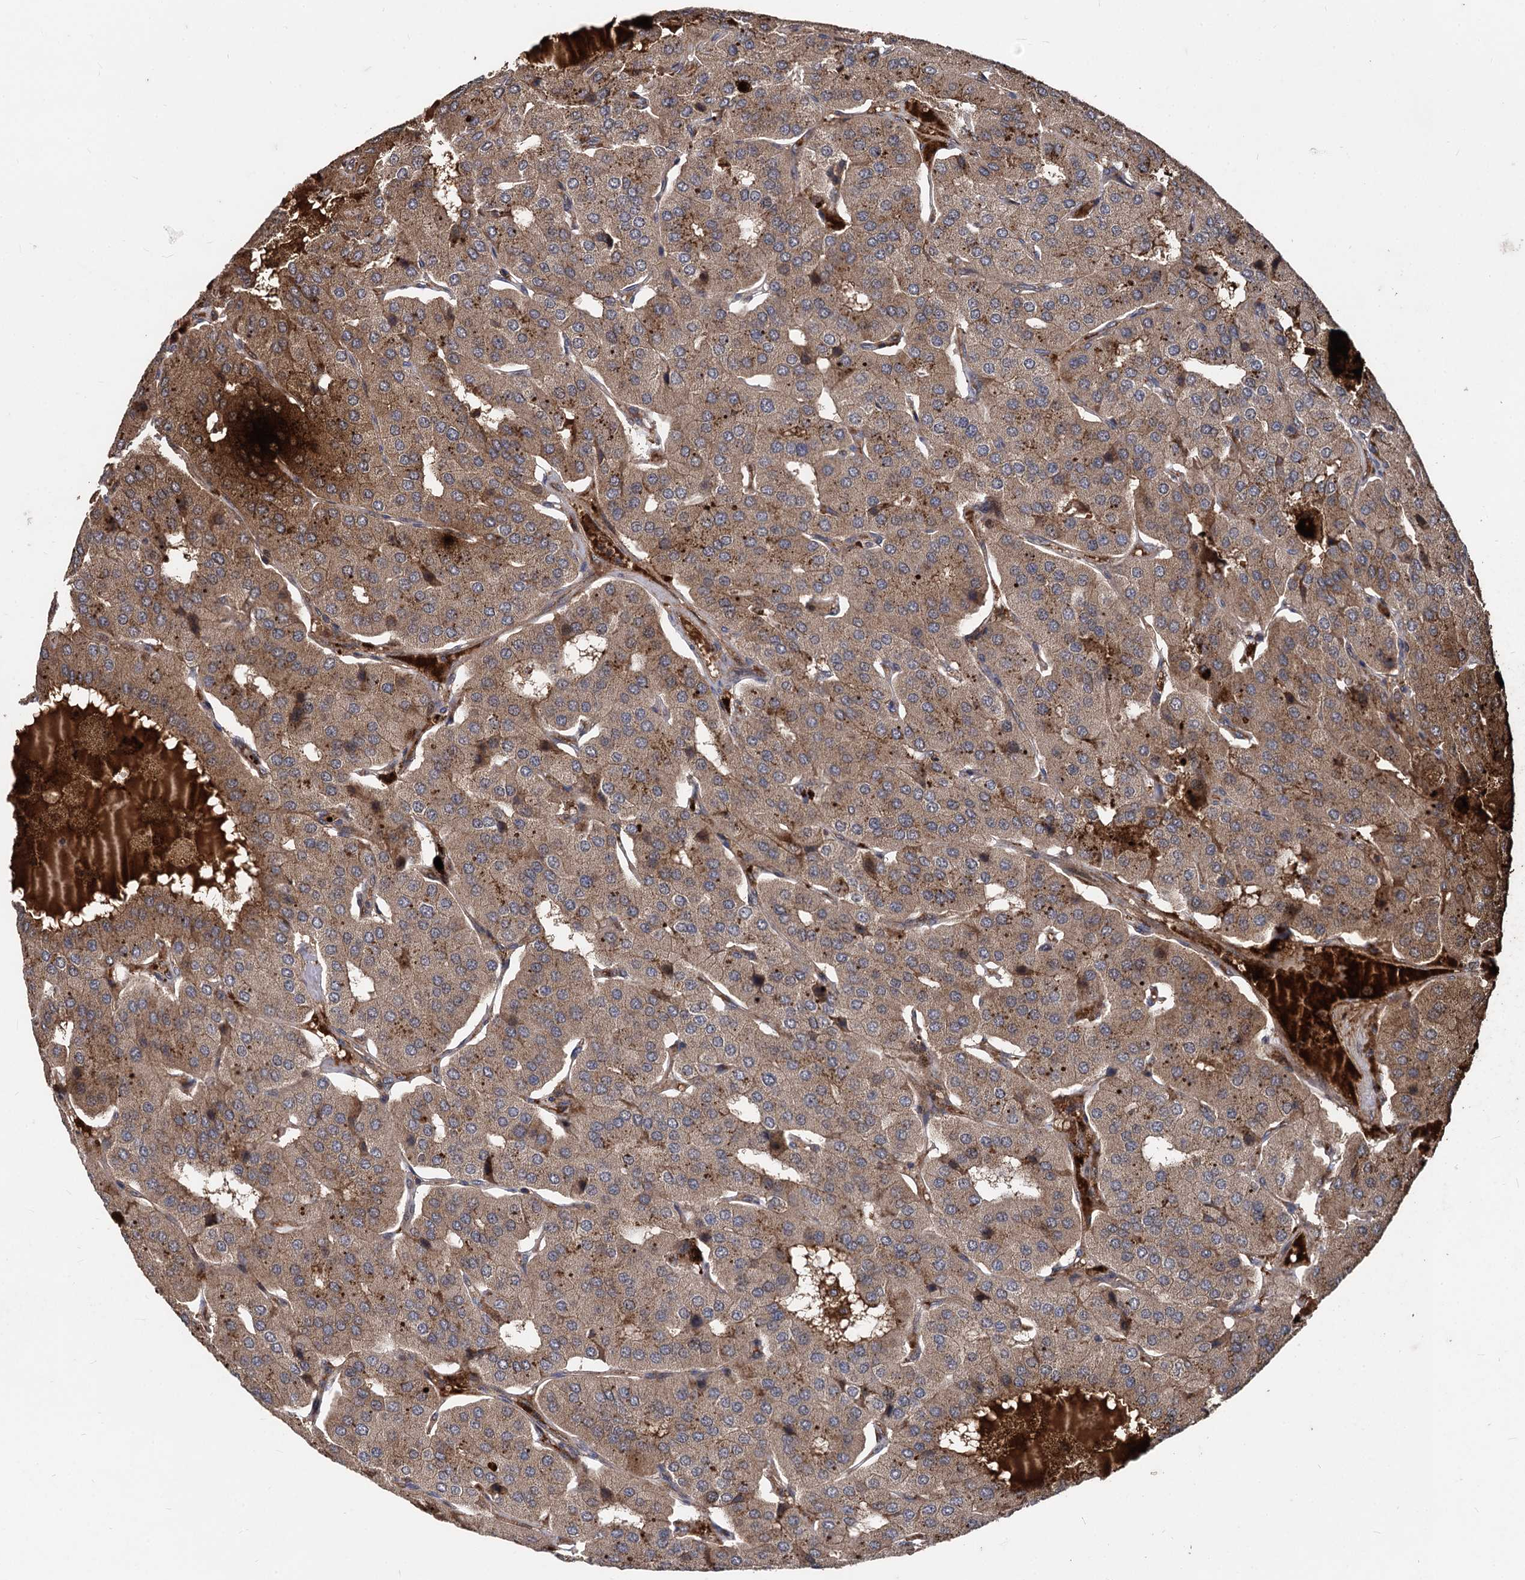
{"staining": {"intensity": "moderate", "quantity": ">75%", "location": "cytoplasmic/membranous"}, "tissue": "parathyroid gland", "cell_type": "Glandular cells", "image_type": "normal", "snomed": [{"axis": "morphology", "description": "Normal tissue, NOS"}, {"axis": "morphology", "description": "Adenoma, NOS"}, {"axis": "topography", "description": "Parathyroid gland"}], "caption": "Protein staining of benign parathyroid gland demonstrates moderate cytoplasmic/membranous positivity in about >75% of glandular cells. The protein of interest is shown in brown color, while the nuclei are stained blue.", "gene": "BCL2L2", "patient": {"sex": "female", "age": 86}}